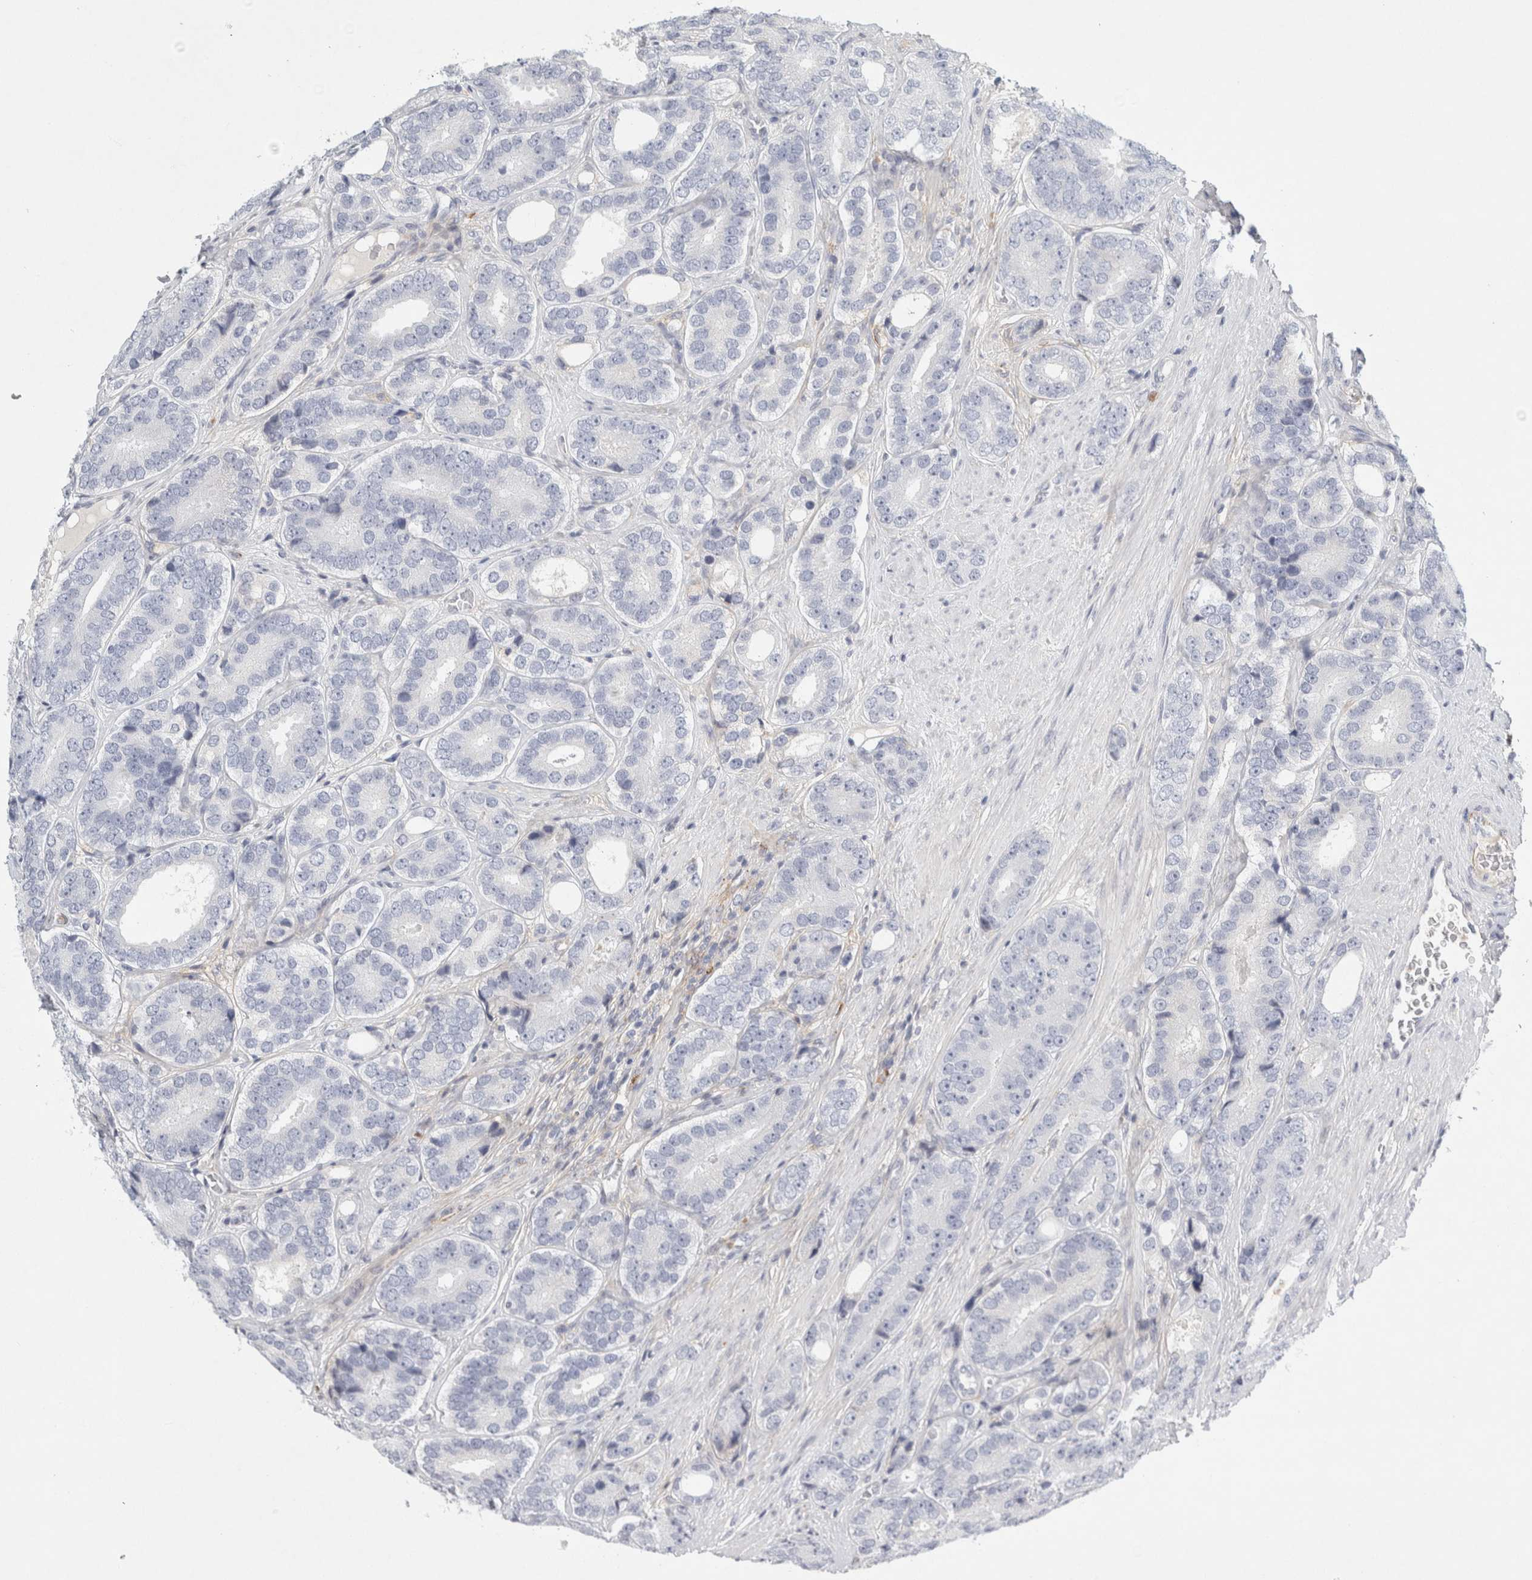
{"staining": {"intensity": "negative", "quantity": "none", "location": "none"}, "tissue": "prostate cancer", "cell_type": "Tumor cells", "image_type": "cancer", "snomed": [{"axis": "morphology", "description": "Adenocarcinoma, High grade"}, {"axis": "topography", "description": "Prostate"}], "caption": "Tumor cells are negative for protein expression in human prostate high-grade adenocarcinoma.", "gene": "FGL2", "patient": {"sex": "male", "age": 56}}